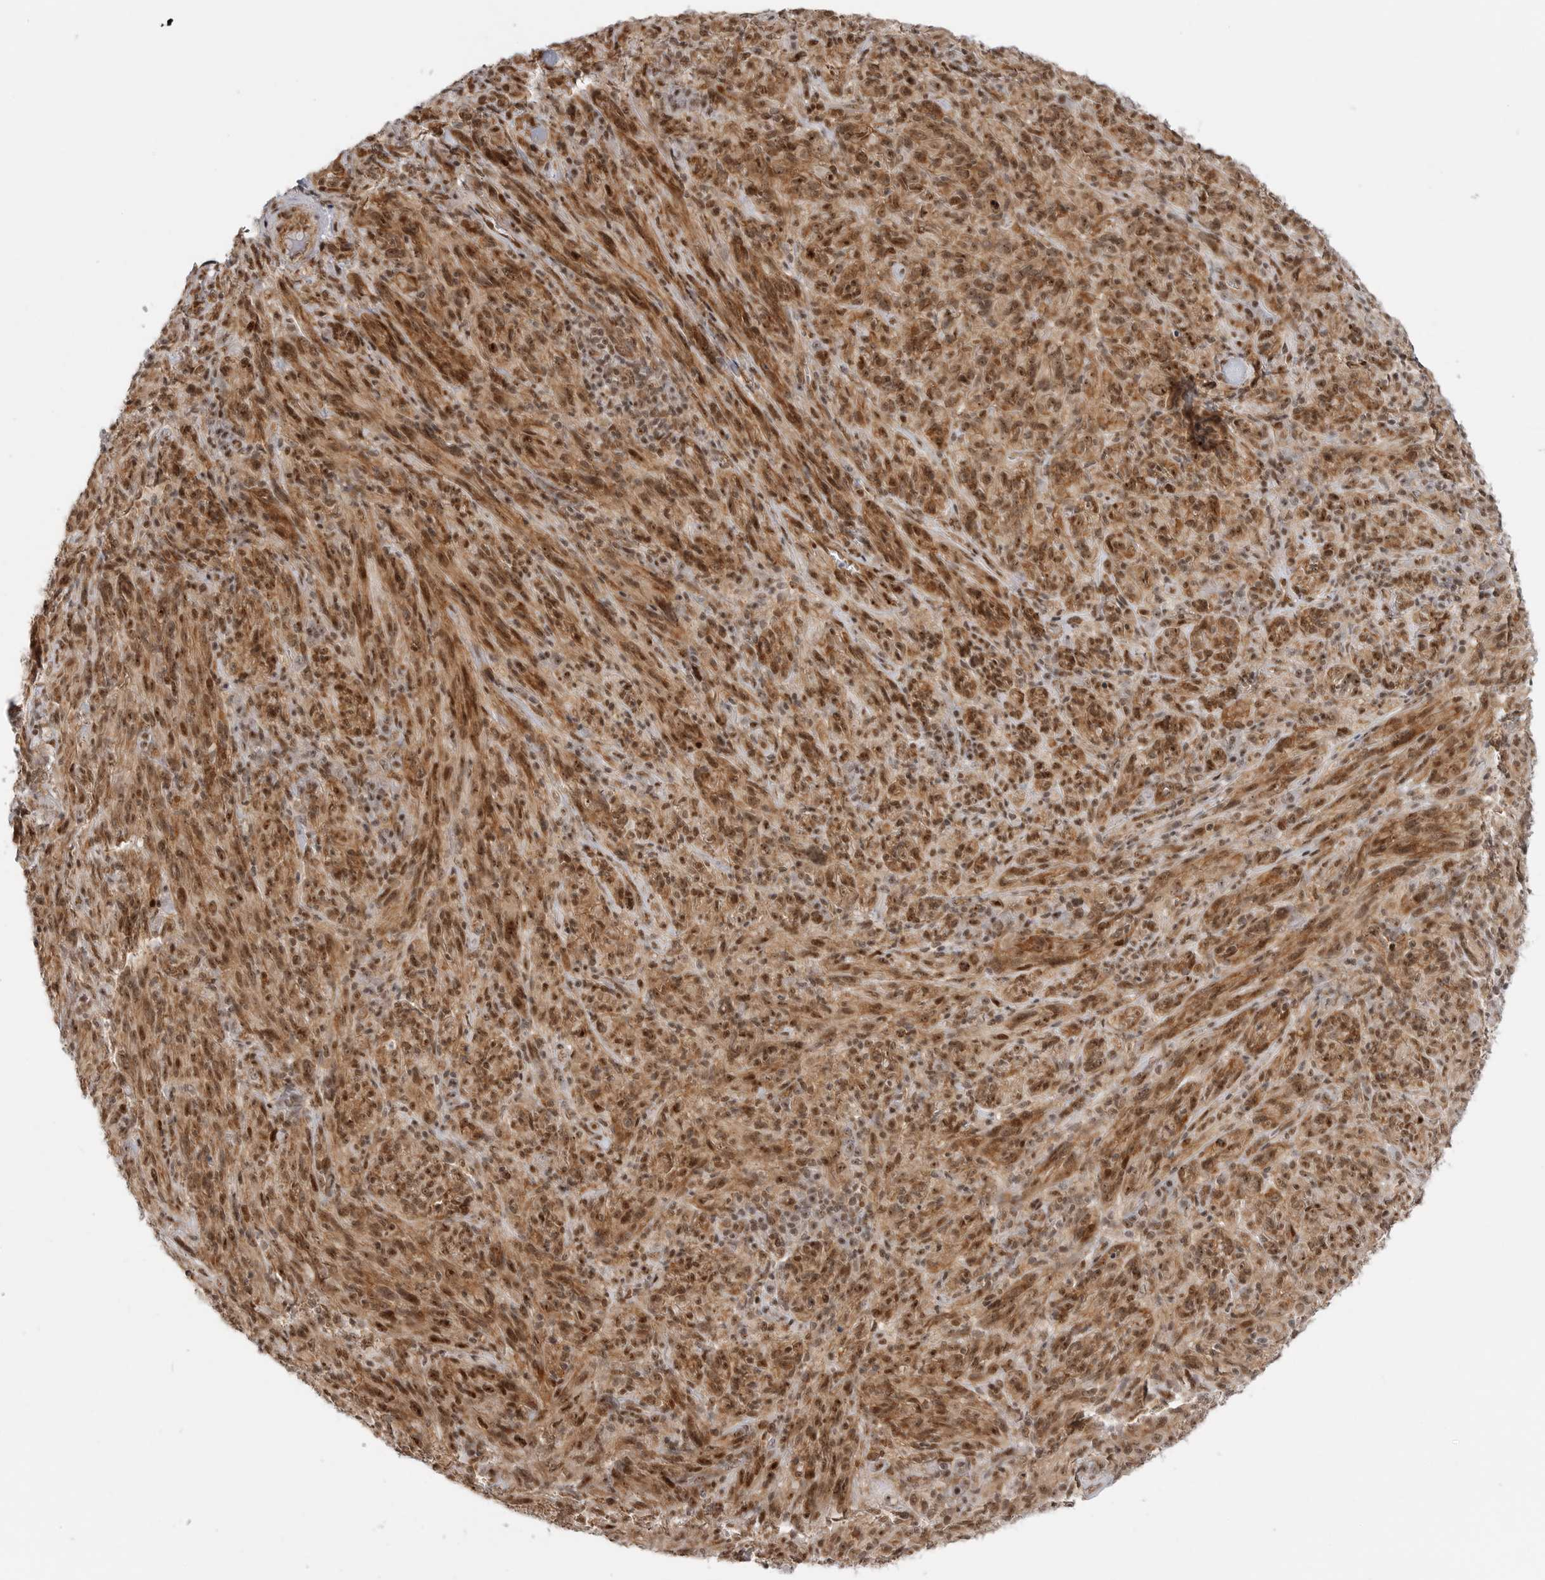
{"staining": {"intensity": "strong", "quantity": ">75%", "location": "cytoplasmic/membranous,nuclear"}, "tissue": "melanoma", "cell_type": "Tumor cells", "image_type": "cancer", "snomed": [{"axis": "morphology", "description": "Malignant melanoma, NOS"}, {"axis": "topography", "description": "Skin of head"}], "caption": "This image displays immunohistochemistry staining of malignant melanoma, with high strong cytoplasmic/membranous and nuclear positivity in approximately >75% of tumor cells.", "gene": "GPATCH2", "patient": {"sex": "male", "age": 96}}